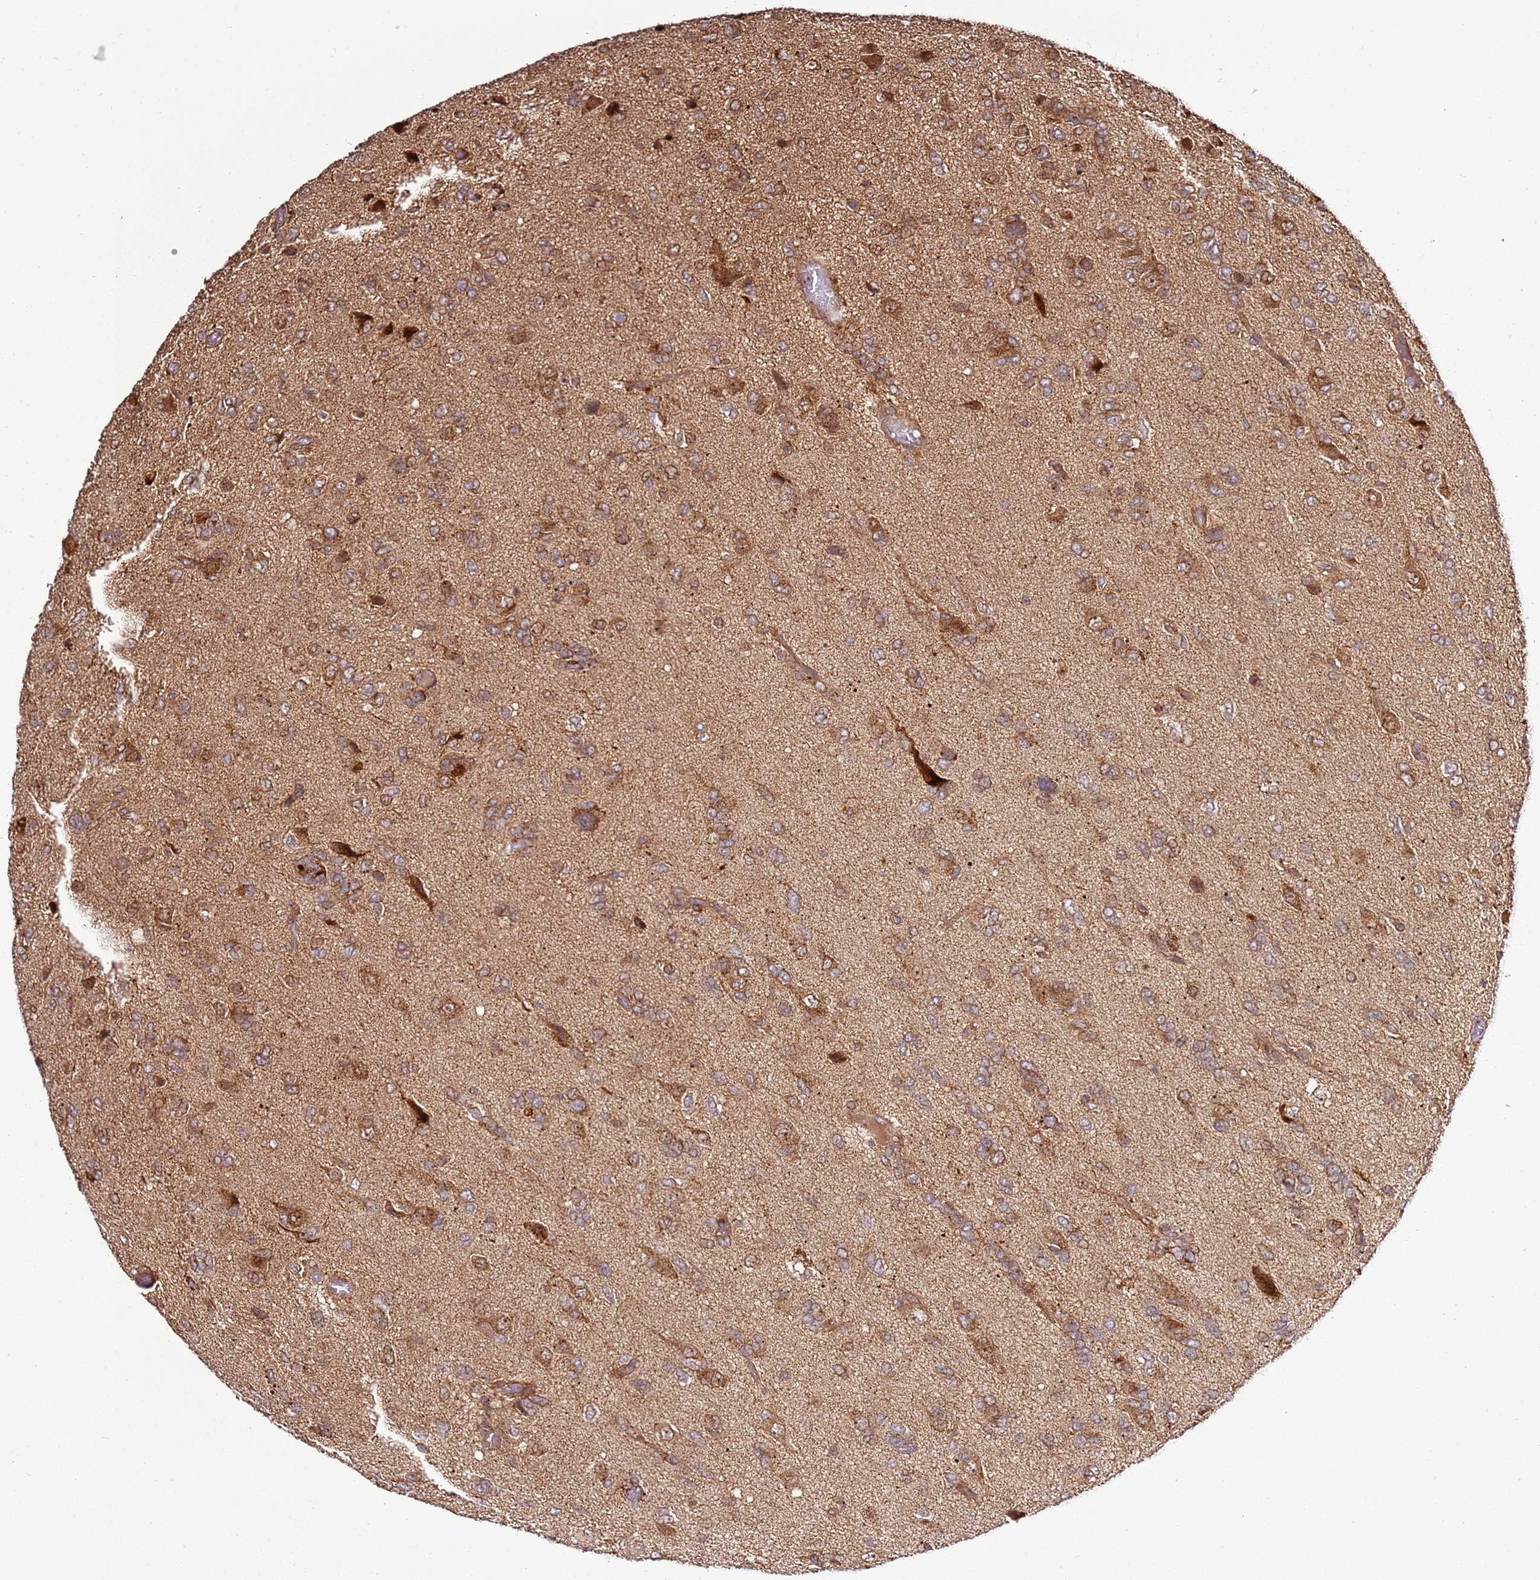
{"staining": {"intensity": "moderate", "quantity": ">75%", "location": "cytoplasmic/membranous"}, "tissue": "glioma", "cell_type": "Tumor cells", "image_type": "cancer", "snomed": [{"axis": "morphology", "description": "Glioma, malignant, High grade"}, {"axis": "topography", "description": "Brain"}], "caption": "Malignant glioma (high-grade) stained for a protein displays moderate cytoplasmic/membranous positivity in tumor cells.", "gene": "RASA3", "patient": {"sex": "female", "age": 59}}